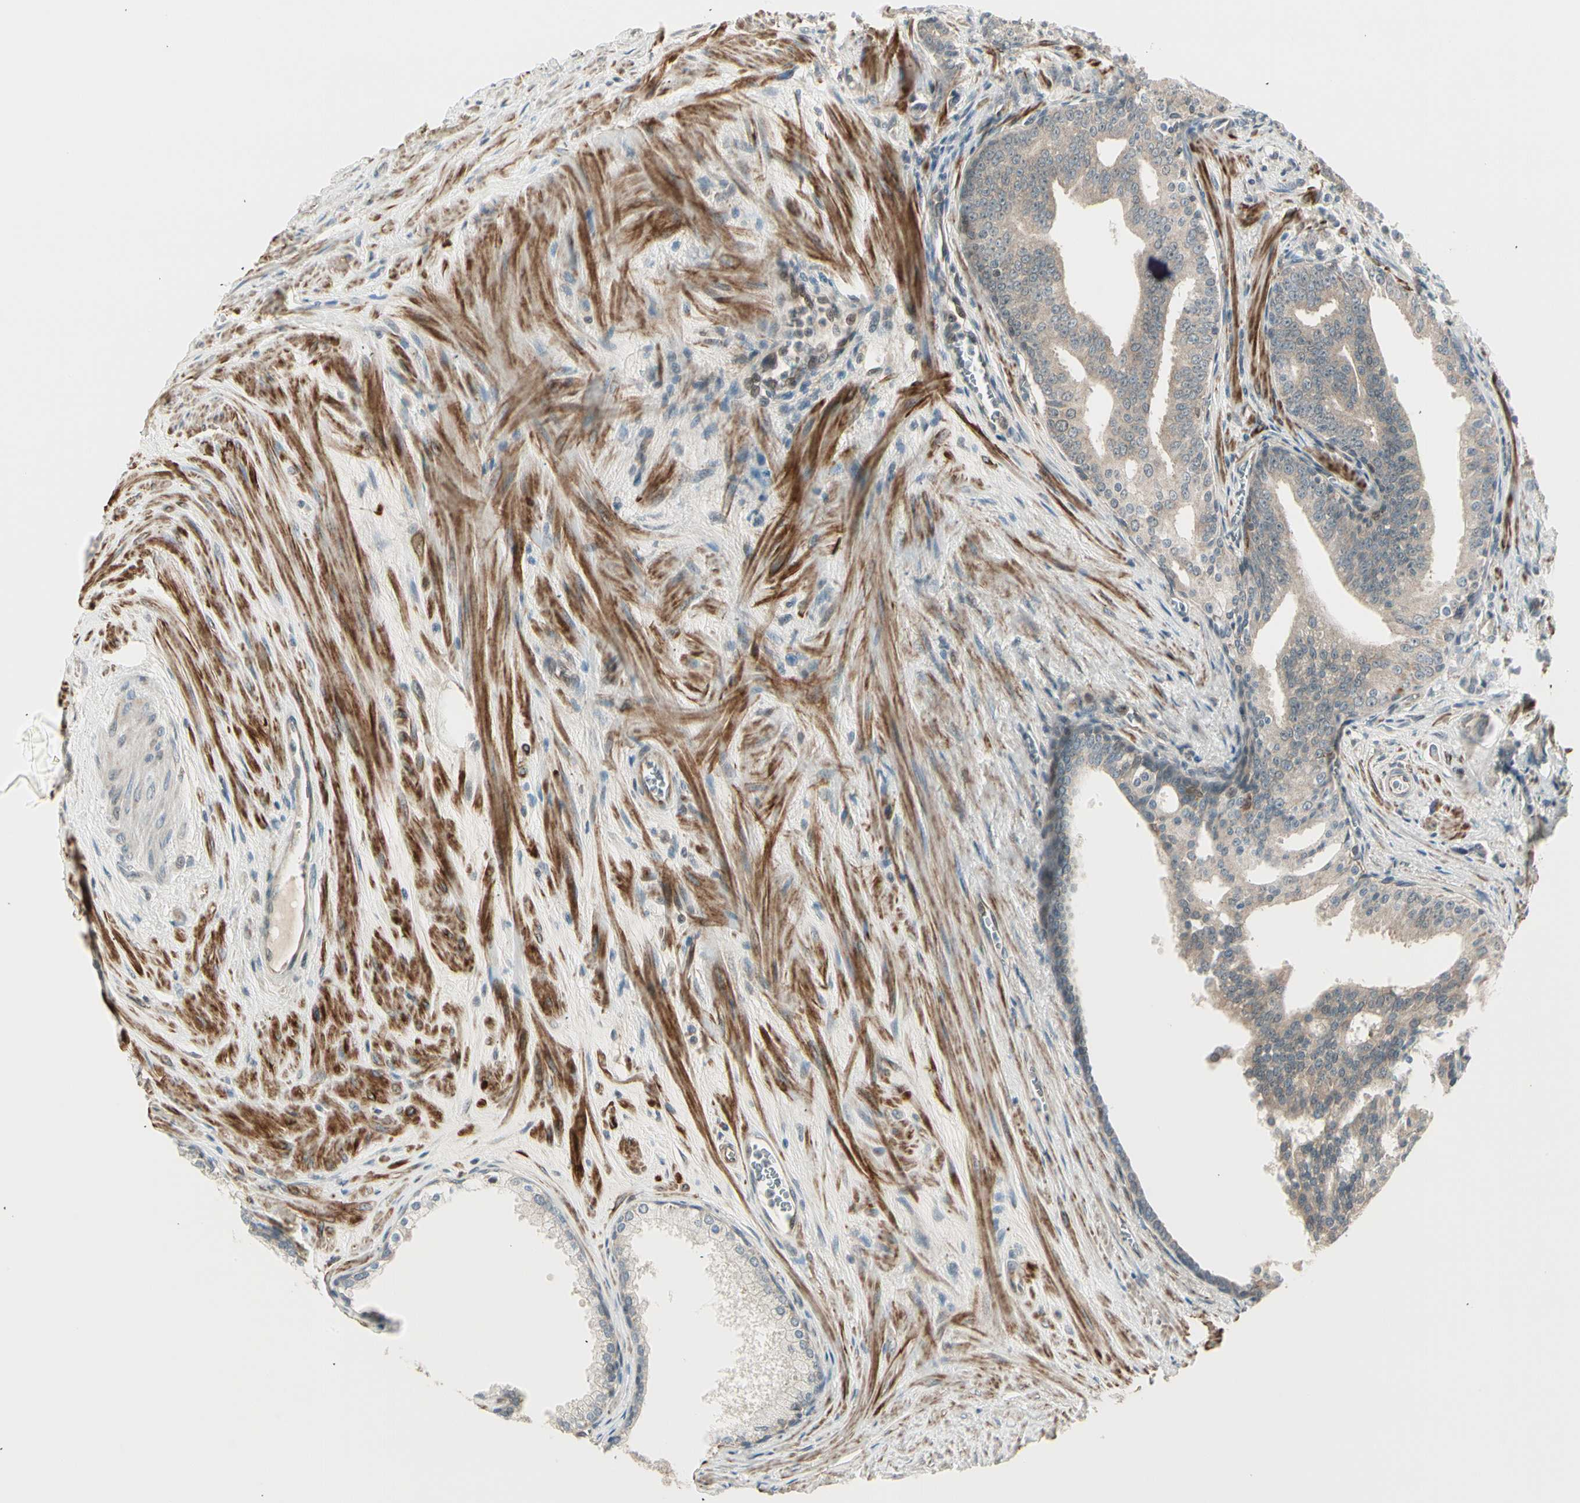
{"staining": {"intensity": "weak", "quantity": ">75%", "location": "cytoplasmic/membranous"}, "tissue": "prostate cancer", "cell_type": "Tumor cells", "image_type": "cancer", "snomed": [{"axis": "morphology", "description": "Adenocarcinoma, Low grade"}, {"axis": "topography", "description": "Prostate"}], "caption": "This micrograph displays immunohistochemistry (IHC) staining of prostate cancer, with low weak cytoplasmic/membranous expression in approximately >75% of tumor cells.", "gene": "SVBP", "patient": {"sex": "male", "age": 58}}